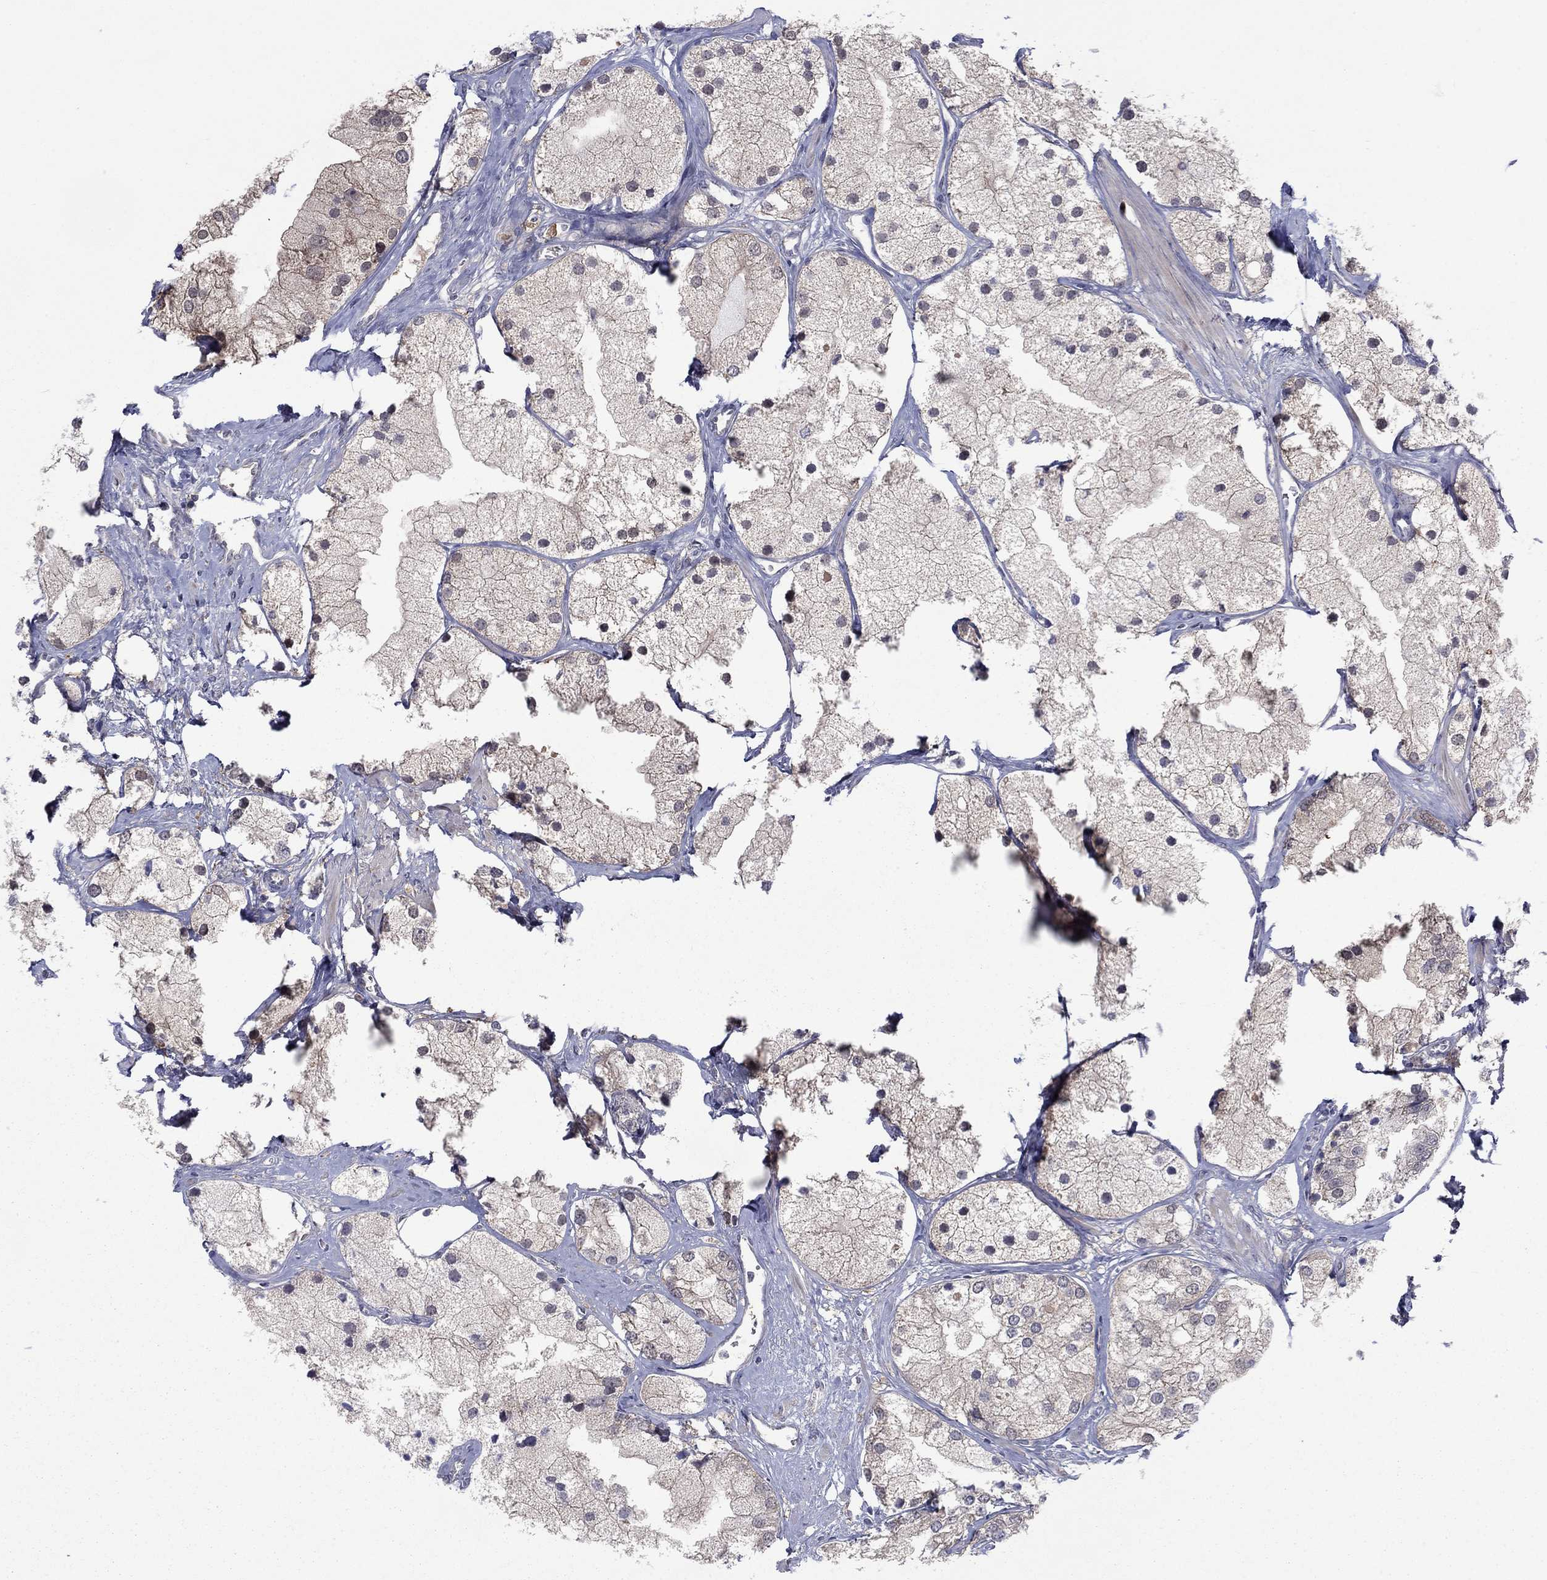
{"staining": {"intensity": "weak", "quantity": "<25%", "location": "nuclear"}, "tissue": "prostate cancer", "cell_type": "Tumor cells", "image_type": "cancer", "snomed": [{"axis": "morphology", "description": "Adenocarcinoma, NOS"}, {"axis": "topography", "description": "Prostate and seminal vesicle, NOS"}, {"axis": "topography", "description": "Prostate"}], "caption": "Protein analysis of prostate cancer reveals no significant staining in tumor cells.", "gene": "GRHPR", "patient": {"sex": "male", "age": 79}}